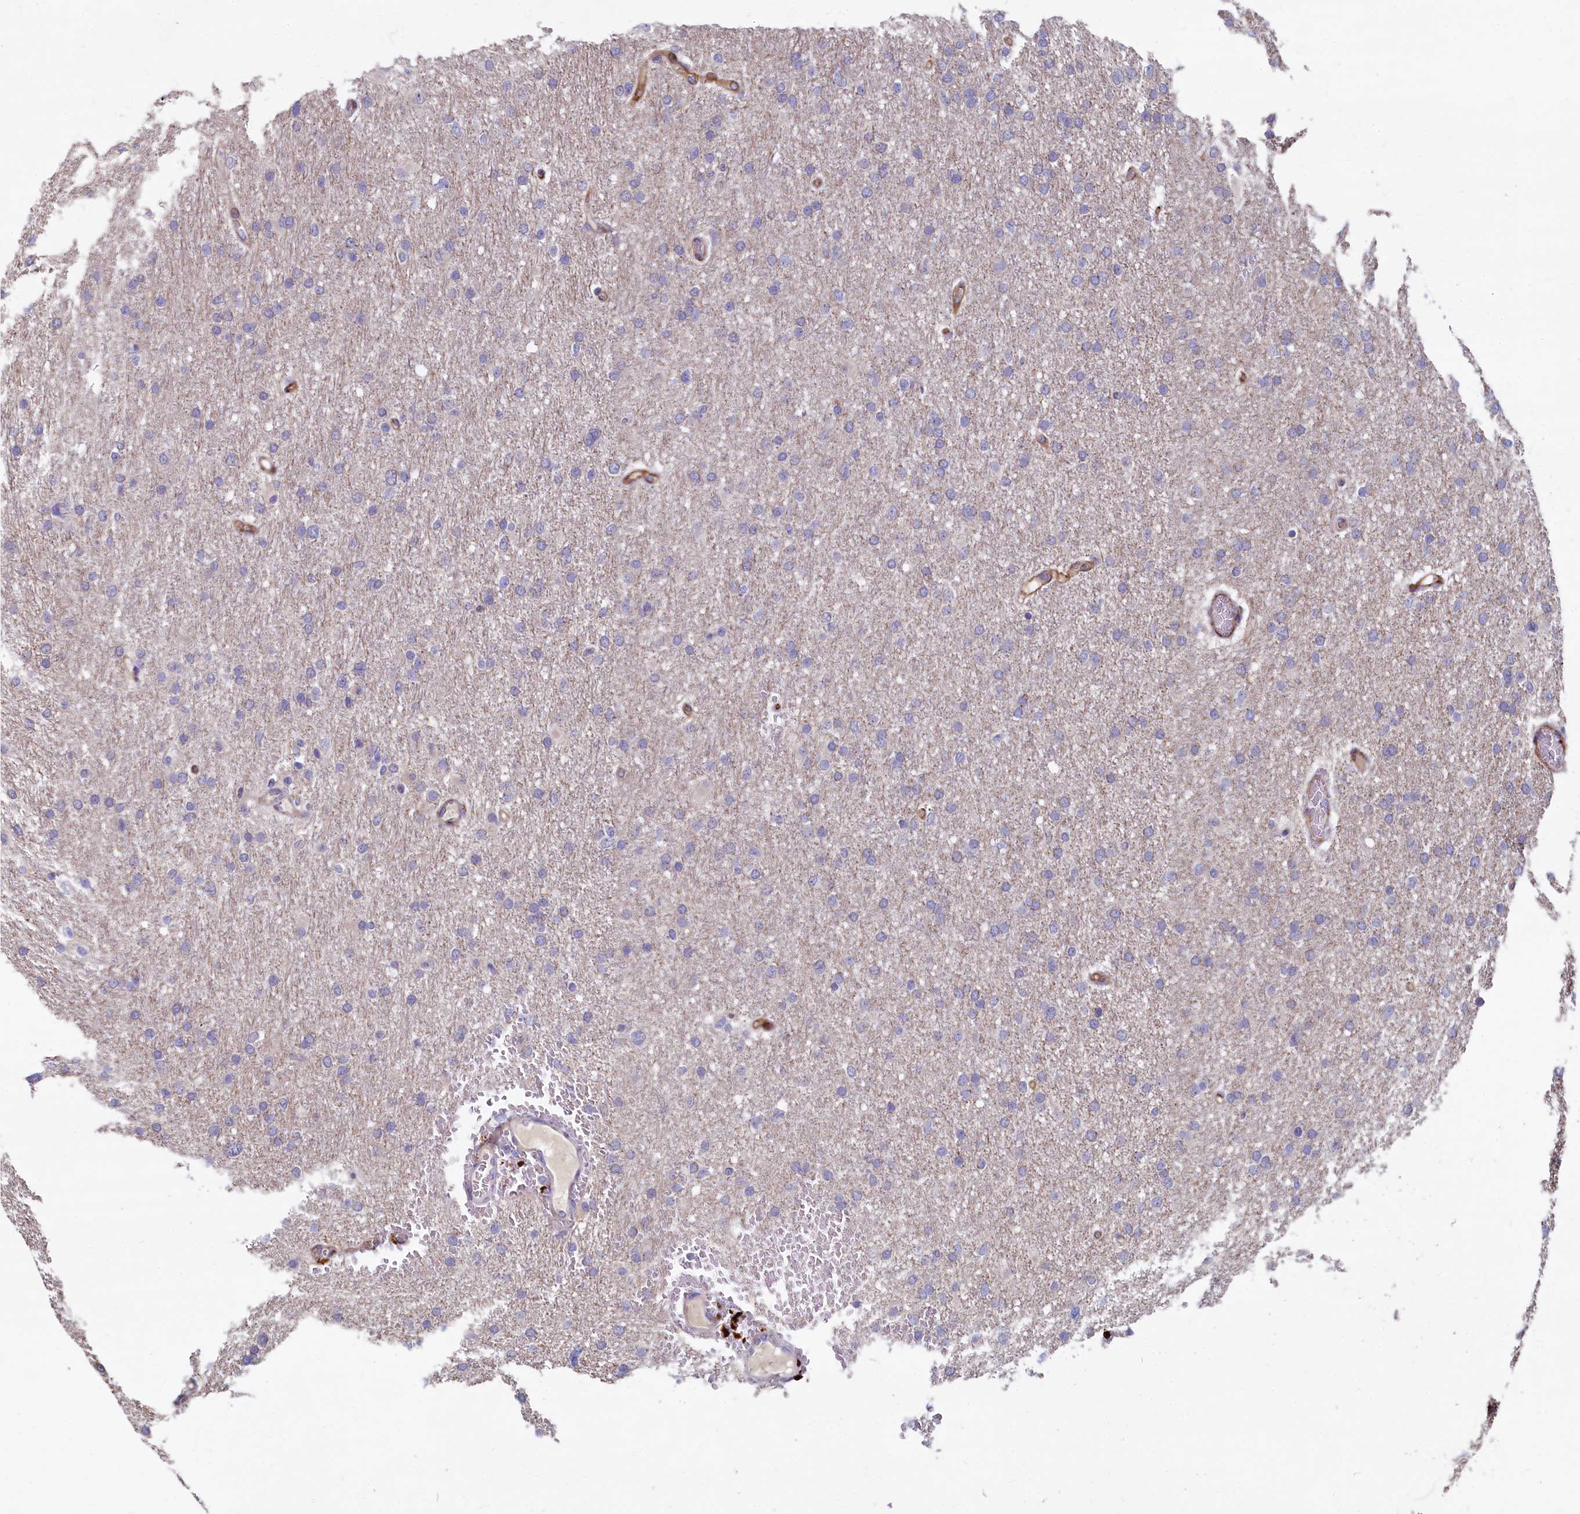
{"staining": {"intensity": "negative", "quantity": "none", "location": "none"}, "tissue": "glioma", "cell_type": "Tumor cells", "image_type": "cancer", "snomed": [{"axis": "morphology", "description": "Glioma, malignant, High grade"}, {"axis": "topography", "description": "Cerebral cortex"}], "caption": "A histopathology image of high-grade glioma (malignant) stained for a protein shows no brown staining in tumor cells.", "gene": "ASXL3", "patient": {"sex": "female", "age": 36}}